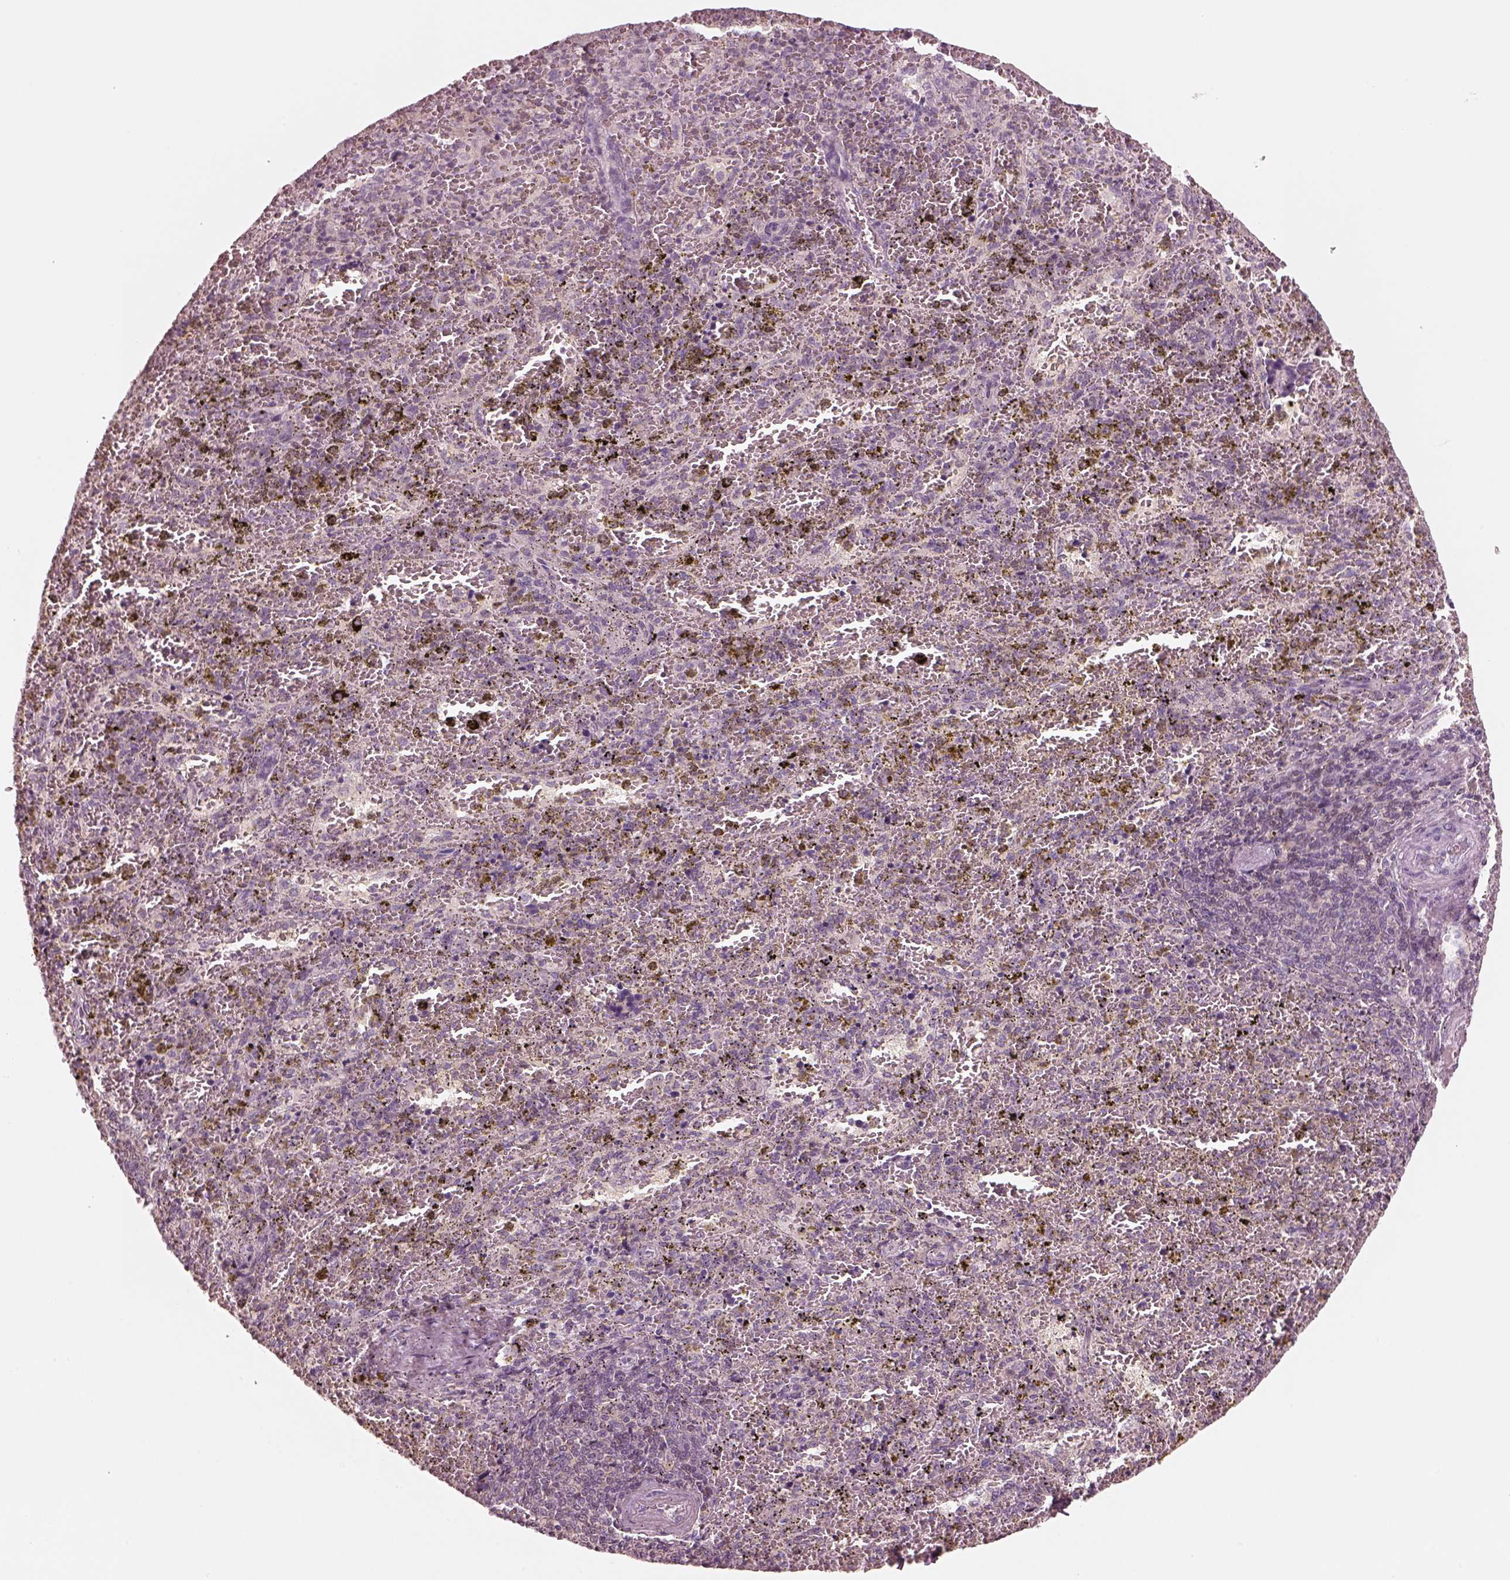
{"staining": {"intensity": "negative", "quantity": "none", "location": "none"}, "tissue": "spleen", "cell_type": "Cells in red pulp", "image_type": "normal", "snomed": [{"axis": "morphology", "description": "Normal tissue, NOS"}, {"axis": "topography", "description": "Spleen"}], "caption": "This is a micrograph of immunohistochemistry (IHC) staining of unremarkable spleen, which shows no staining in cells in red pulp. (Brightfield microscopy of DAB (3,3'-diaminobenzidine) immunohistochemistry (IHC) at high magnification).", "gene": "EGR4", "patient": {"sex": "female", "age": 50}}